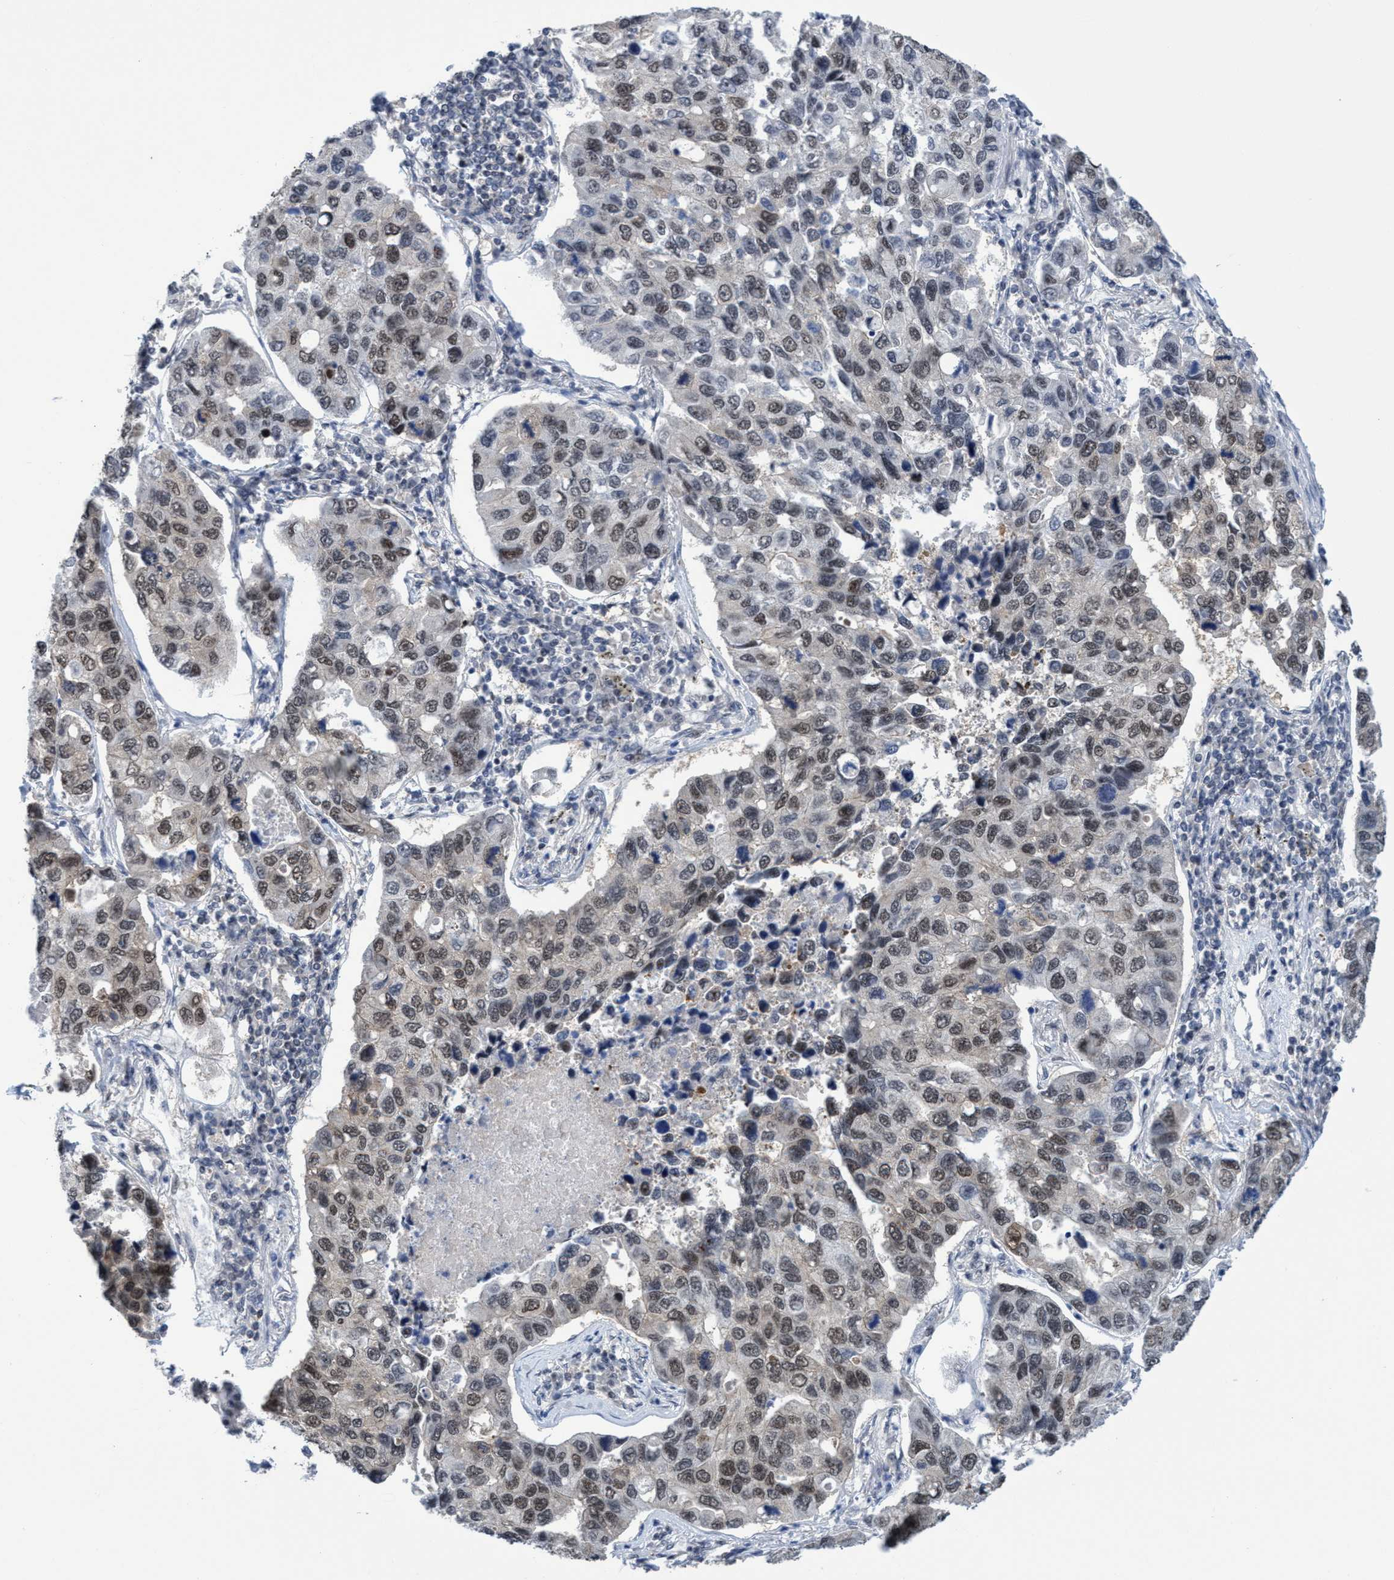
{"staining": {"intensity": "moderate", "quantity": "25%-75%", "location": "nuclear"}, "tissue": "lung cancer", "cell_type": "Tumor cells", "image_type": "cancer", "snomed": [{"axis": "morphology", "description": "Adenocarcinoma, NOS"}, {"axis": "topography", "description": "Lung"}], "caption": "High-magnification brightfield microscopy of lung adenocarcinoma stained with DAB (3,3'-diaminobenzidine) (brown) and counterstained with hematoxylin (blue). tumor cells exhibit moderate nuclear positivity is present in approximately25%-75% of cells. The staining is performed using DAB (3,3'-diaminobenzidine) brown chromogen to label protein expression. The nuclei are counter-stained blue using hematoxylin.", "gene": "C9orf78", "patient": {"sex": "male", "age": 64}}